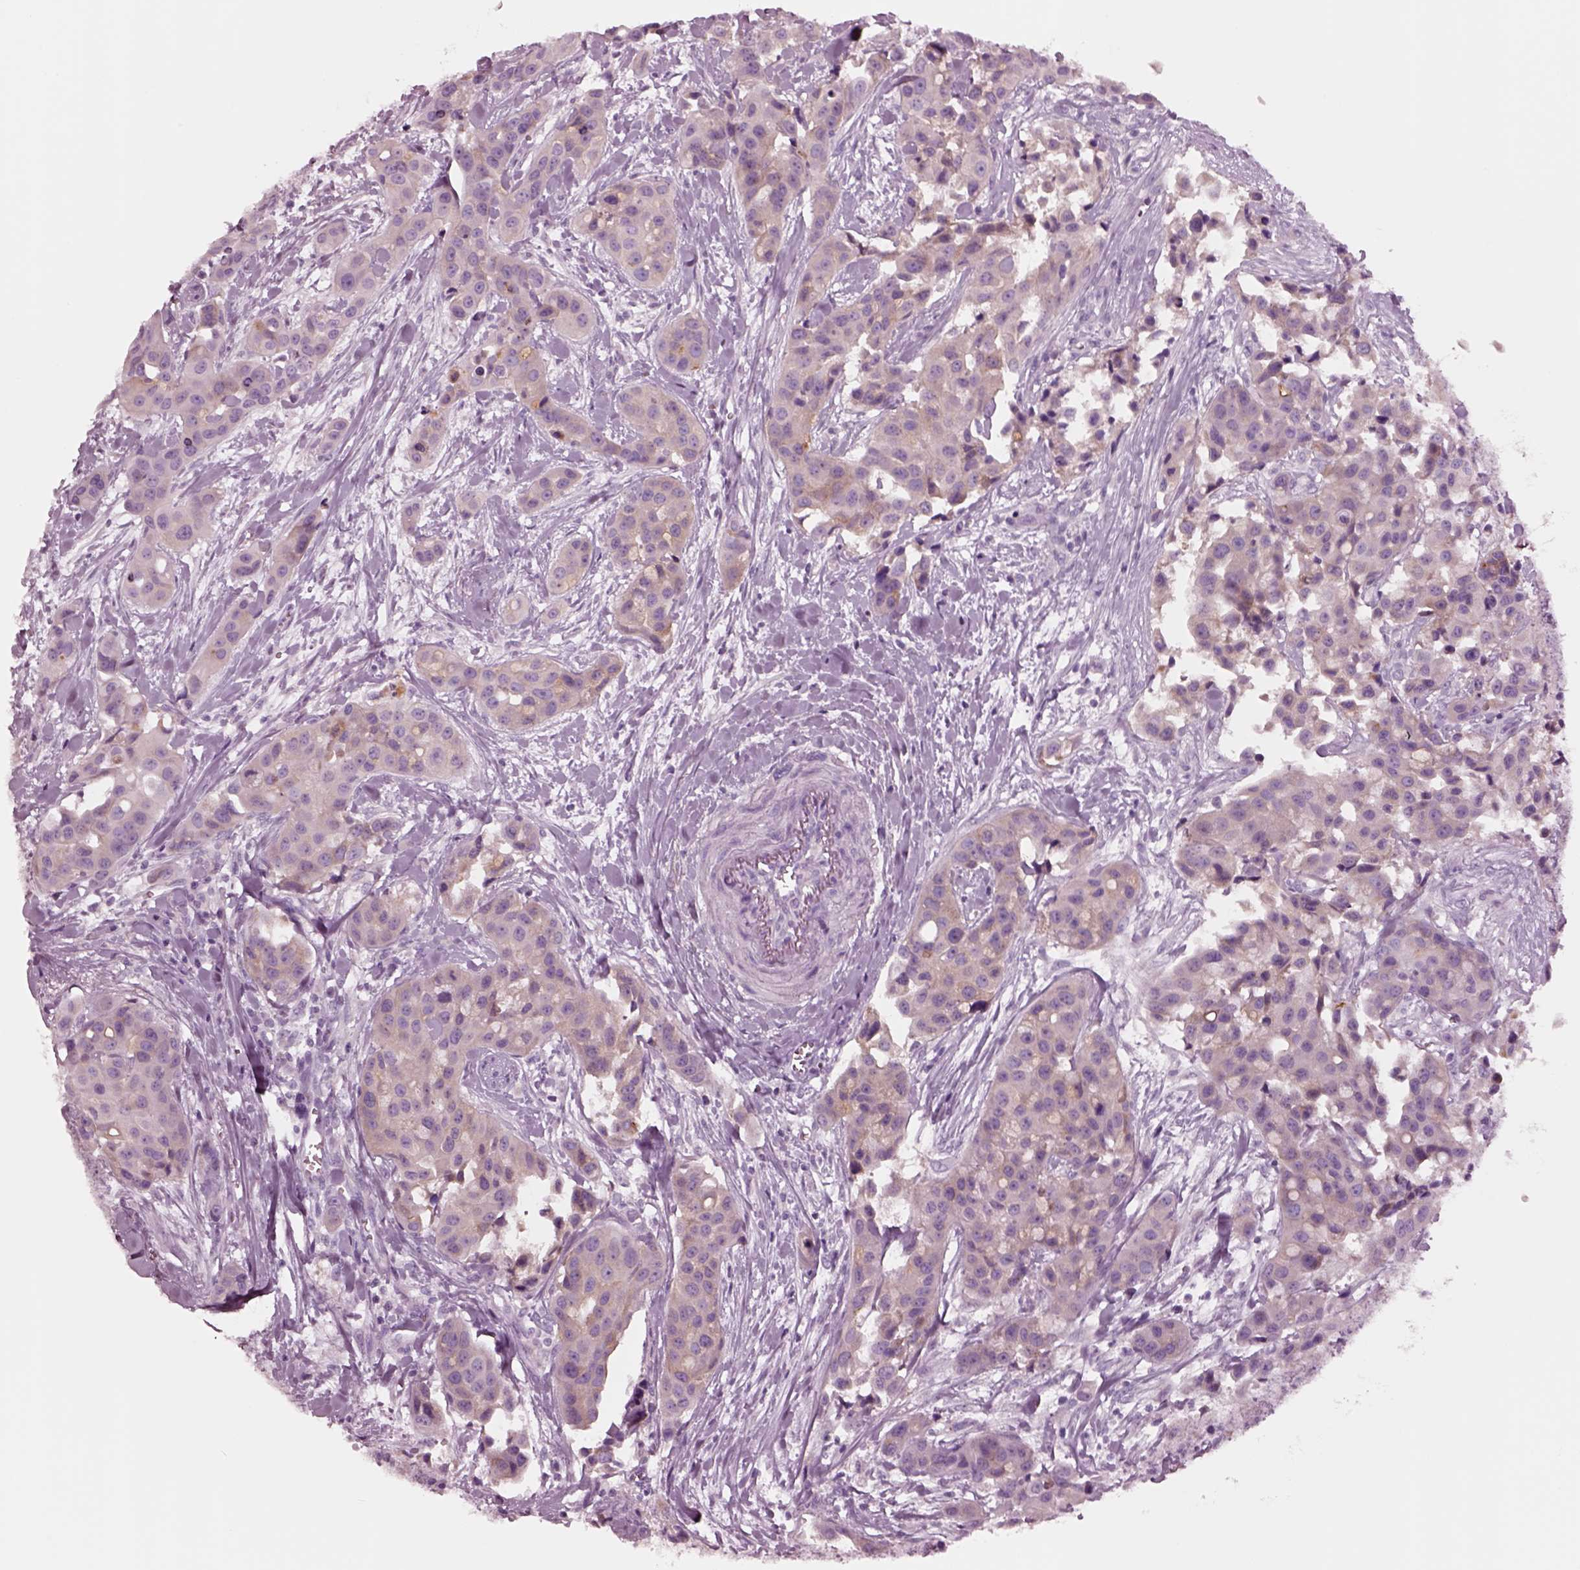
{"staining": {"intensity": "negative", "quantity": "none", "location": "none"}, "tissue": "head and neck cancer", "cell_type": "Tumor cells", "image_type": "cancer", "snomed": [{"axis": "morphology", "description": "Adenocarcinoma, NOS"}, {"axis": "topography", "description": "Head-Neck"}], "caption": "DAB (3,3'-diaminobenzidine) immunohistochemical staining of human head and neck cancer shows no significant staining in tumor cells.", "gene": "NMRK2", "patient": {"sex": "male", "age": 76}}